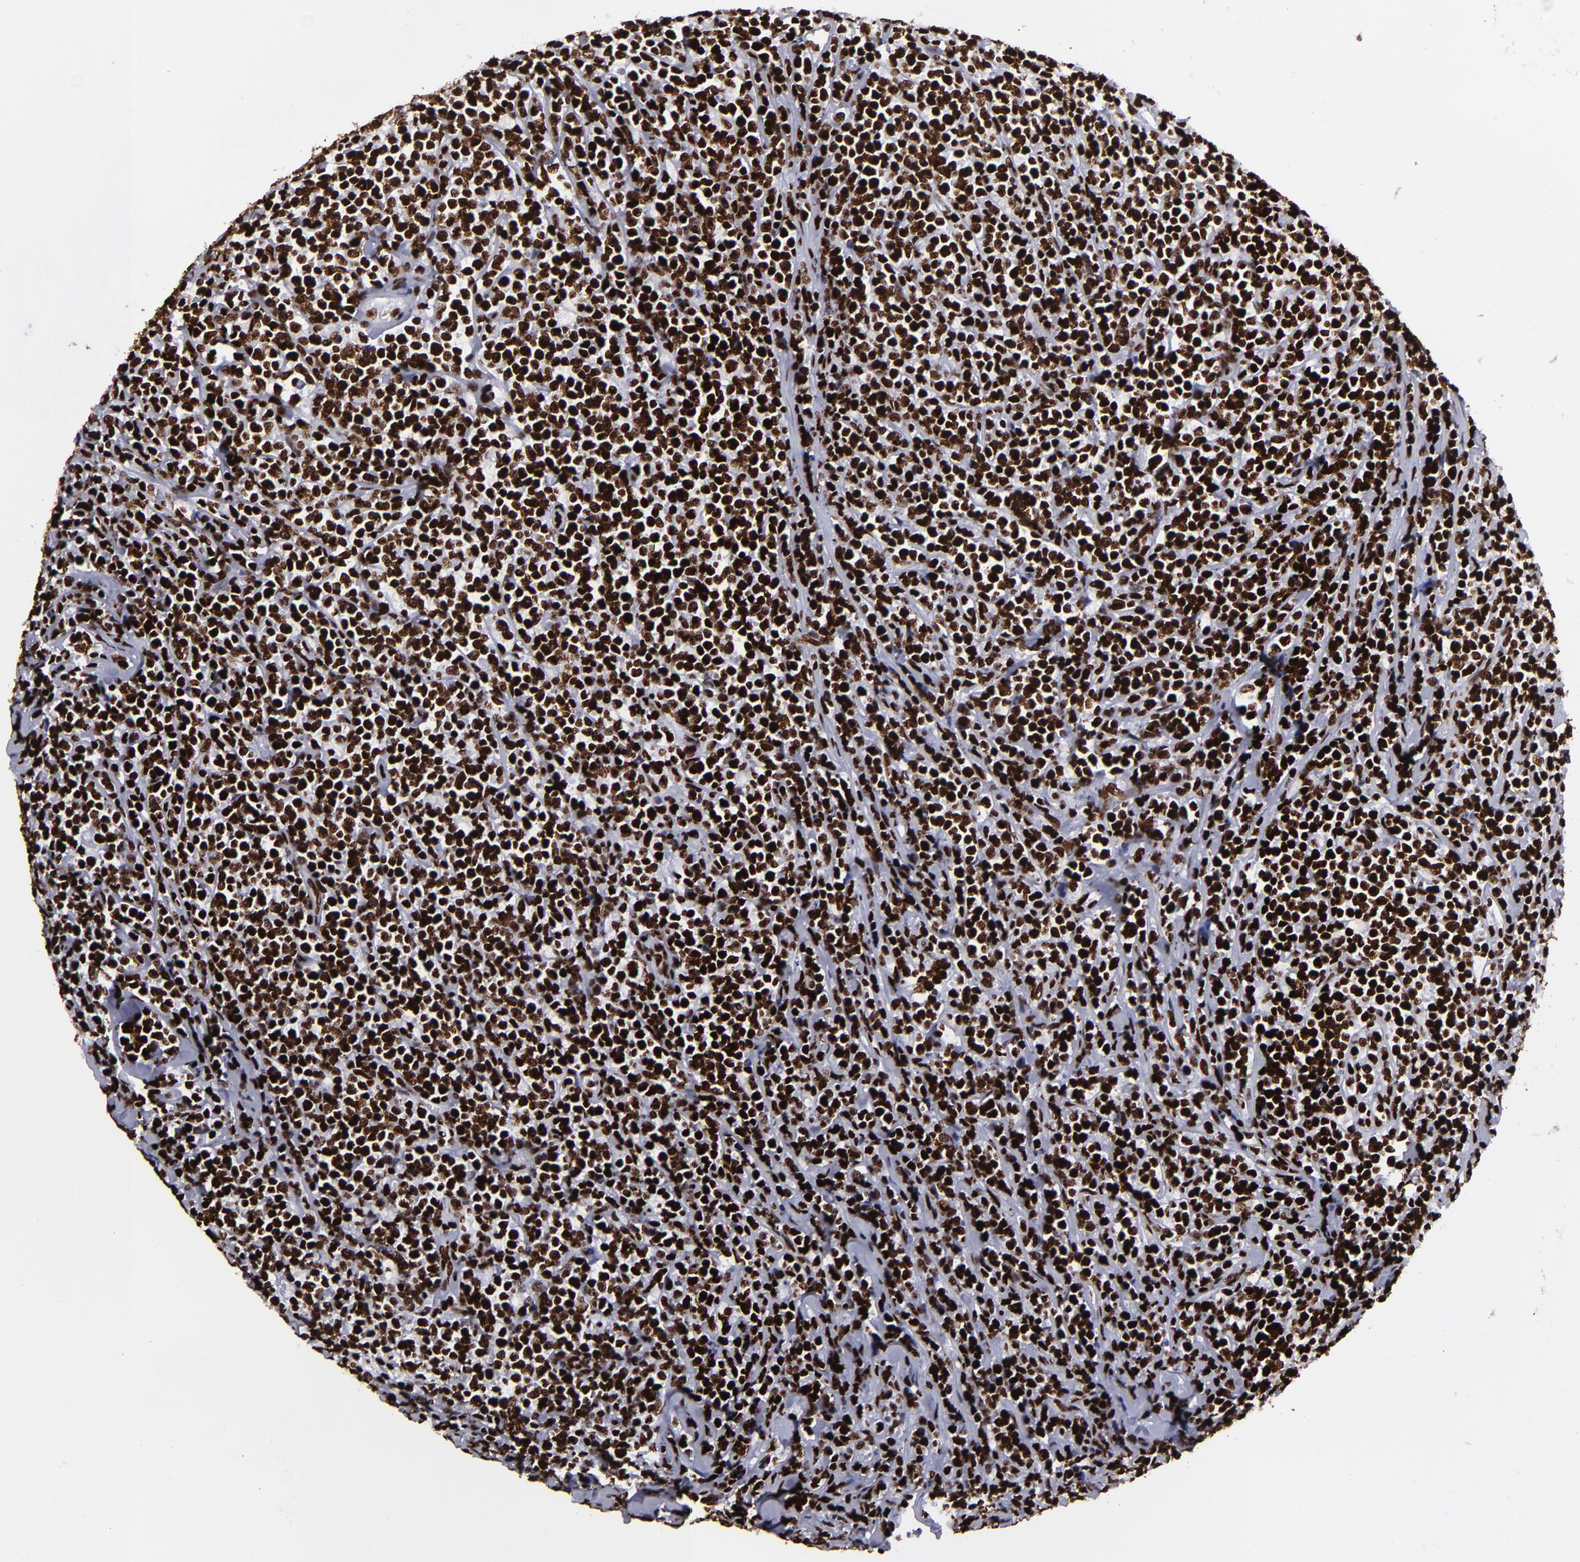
{"staining": {"intensity": "strong", "quantity": ">75%", "location": "nuclear"}, "tissue": "lymphoma", "cell_type": "Tumor cells", "image_type": "cancer", "snomed": [{"axis": "morphology", "description": "Malignant lymphoma, non-Hodgkin's type, High grade"}, {"axis": "topography", "description": "Small intestine"}, {"axis": "topography", "description": "Colon"}], "caption": "Human lymphoma stained with a protein marker exhibits strong staining in tumor cells.", "gene": "SAFB", "patient": {"sex": "male", "age": 8}}